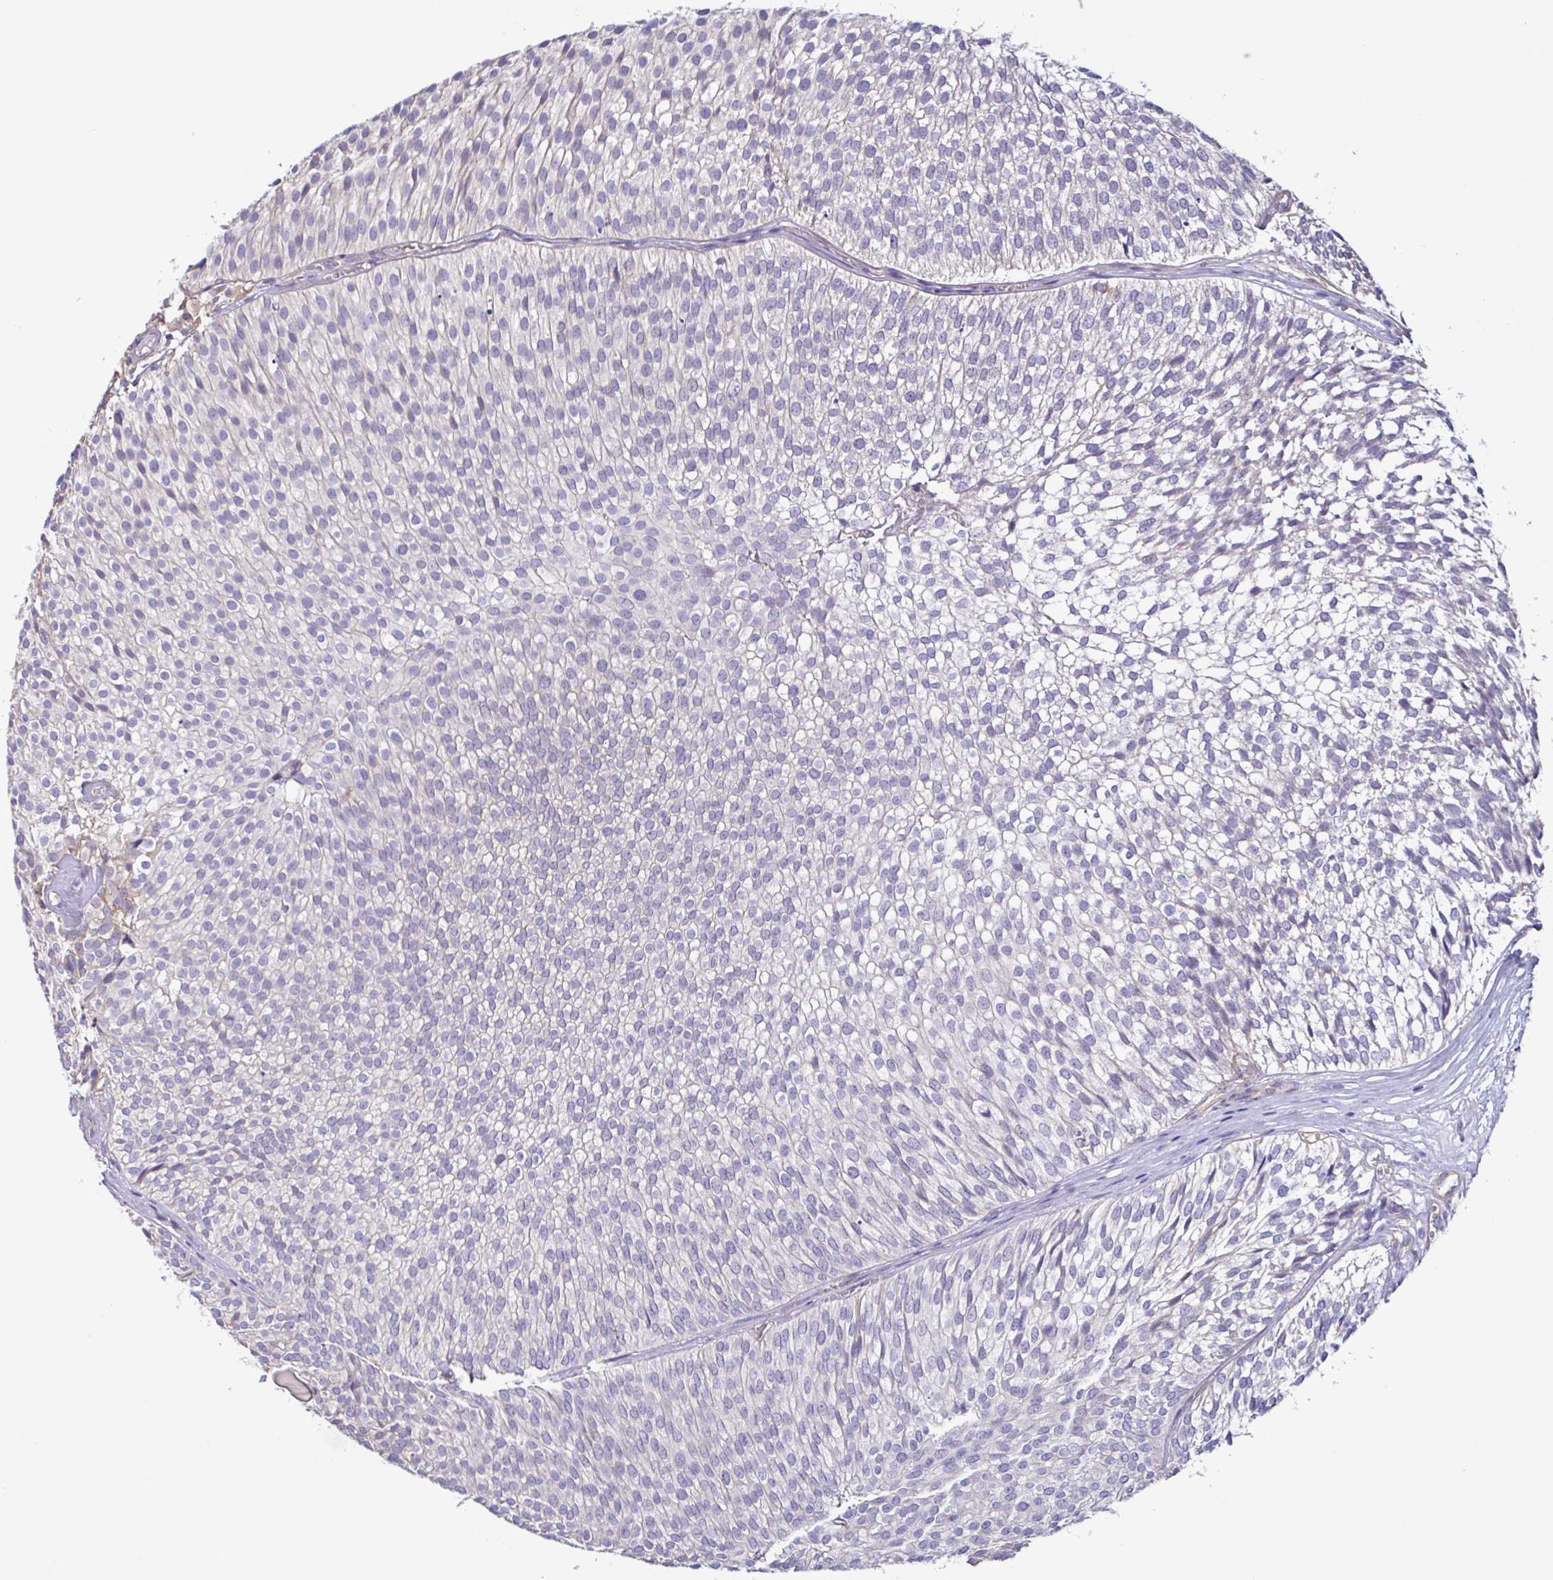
{"staining": {"intensity": "negative", "quantity": "none", "location": "none"}, "tissue": "urothelial cancer", "cell_type": "Tumor cells", "image_type": "cancer", "snomed": [{"axis": "morphology", "description": "Urothelial carcinoma, Low grade"}, {"axis": "topography", "description": "Urinary bladder"}], "caption": "High power microscopy photomicrograph of an IHC histopathology image of urothelial cancer, revealing no significant positivity in tumor cells.", "gene": "PLCD4", "patient": {"sex": "male", "age": 91}}